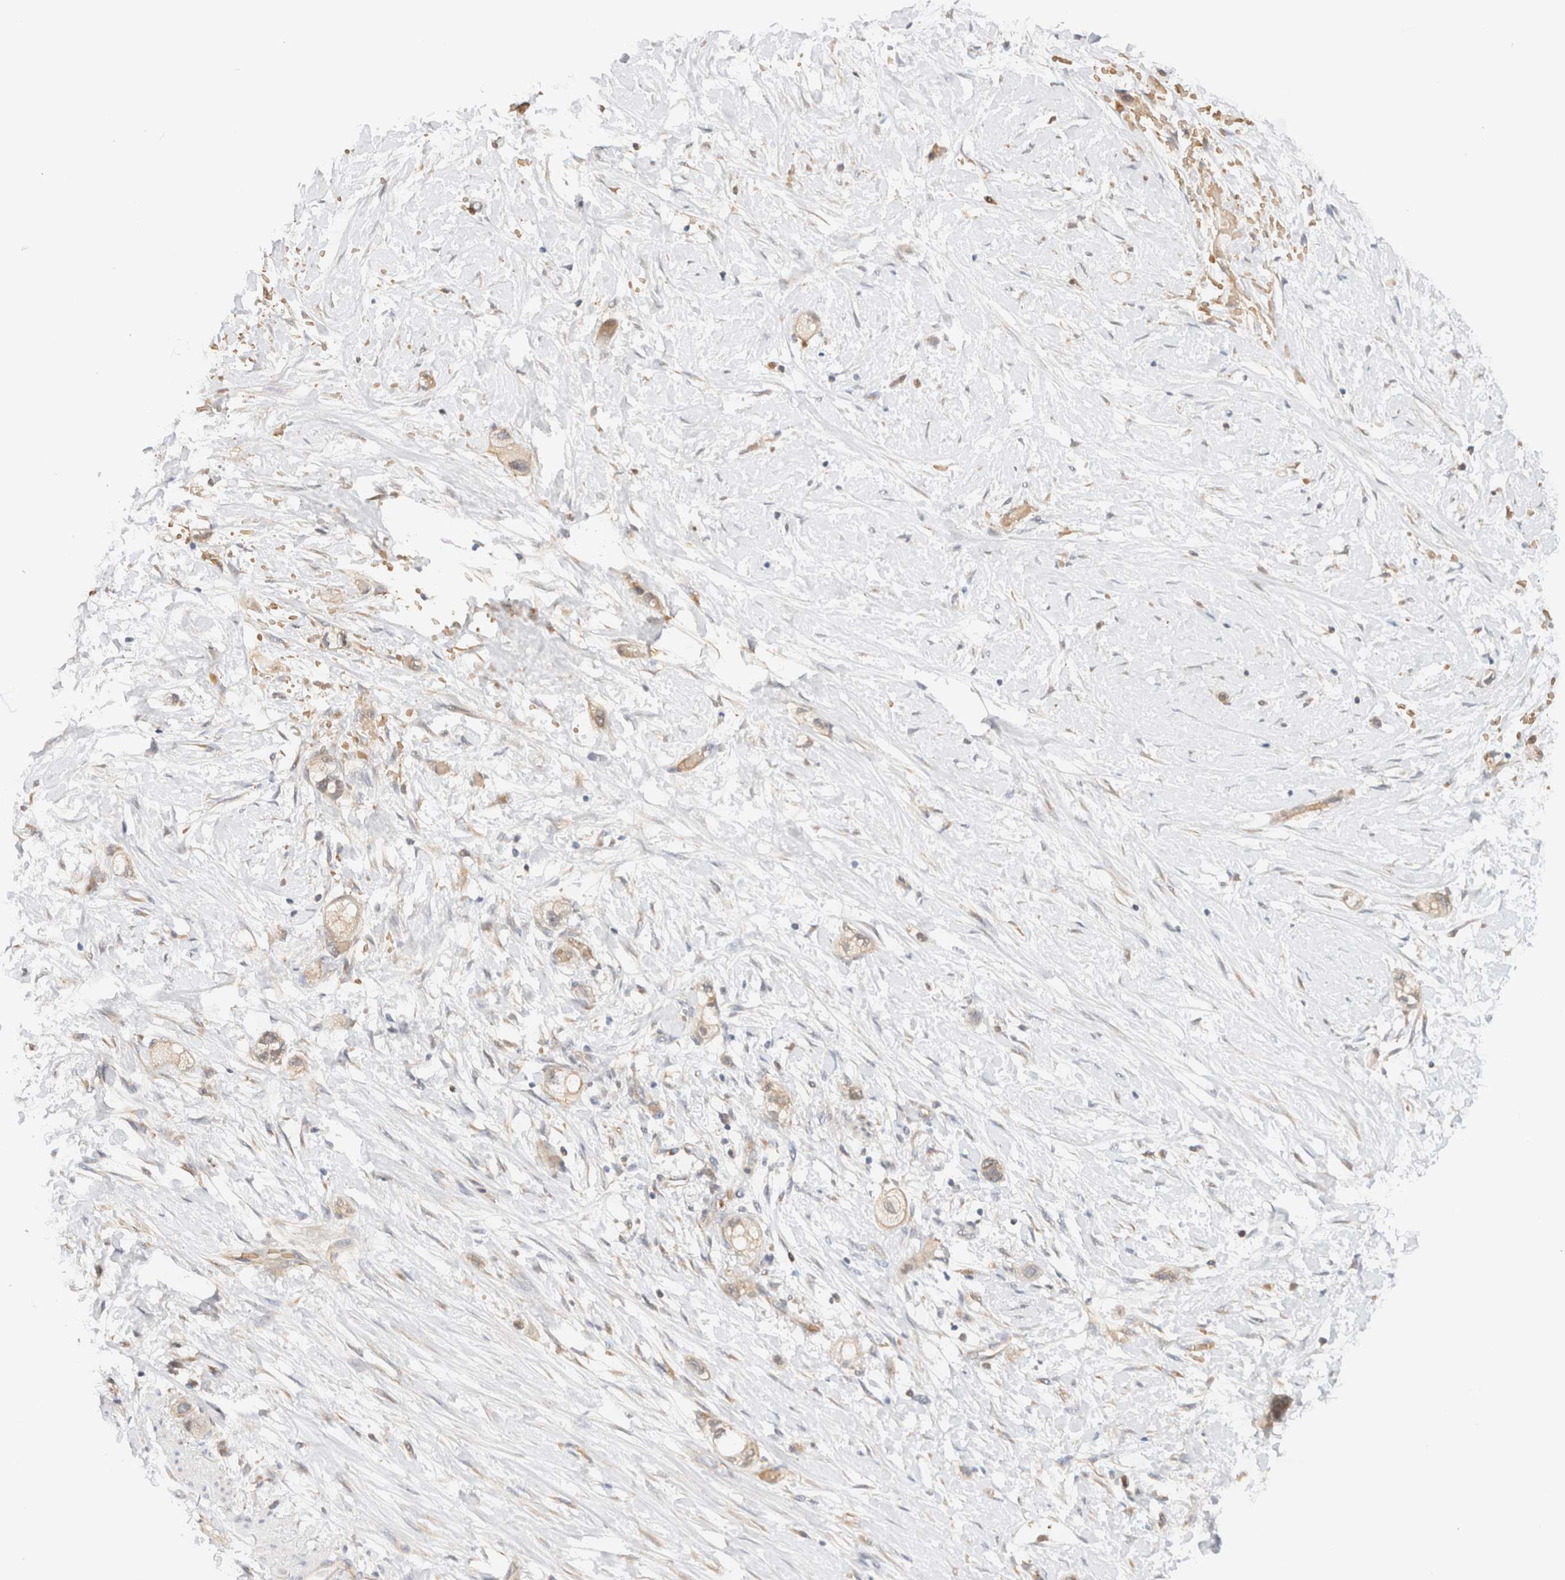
{"staining": {"intensity": "weak", "quantity": "<25%", "location": "cytoplasmic/membranous"}, "tissue": "stomach cancer", "cell_type": "Tumor cells", "image_type": "cancer", "snomed": [{"axis": "morphology", "description": "Adenocarcinoma, NOS"}, {"axis": "topography", "description": "Stomach"}, {"axis": "topography", "description": "Stomach, lower"}], "caption": "There is no significant expression in tumor cells of stomach cancer (adenocarcinoma).", "gene": "SYVN1", "patient": {"sex": "female", "age": 48}}